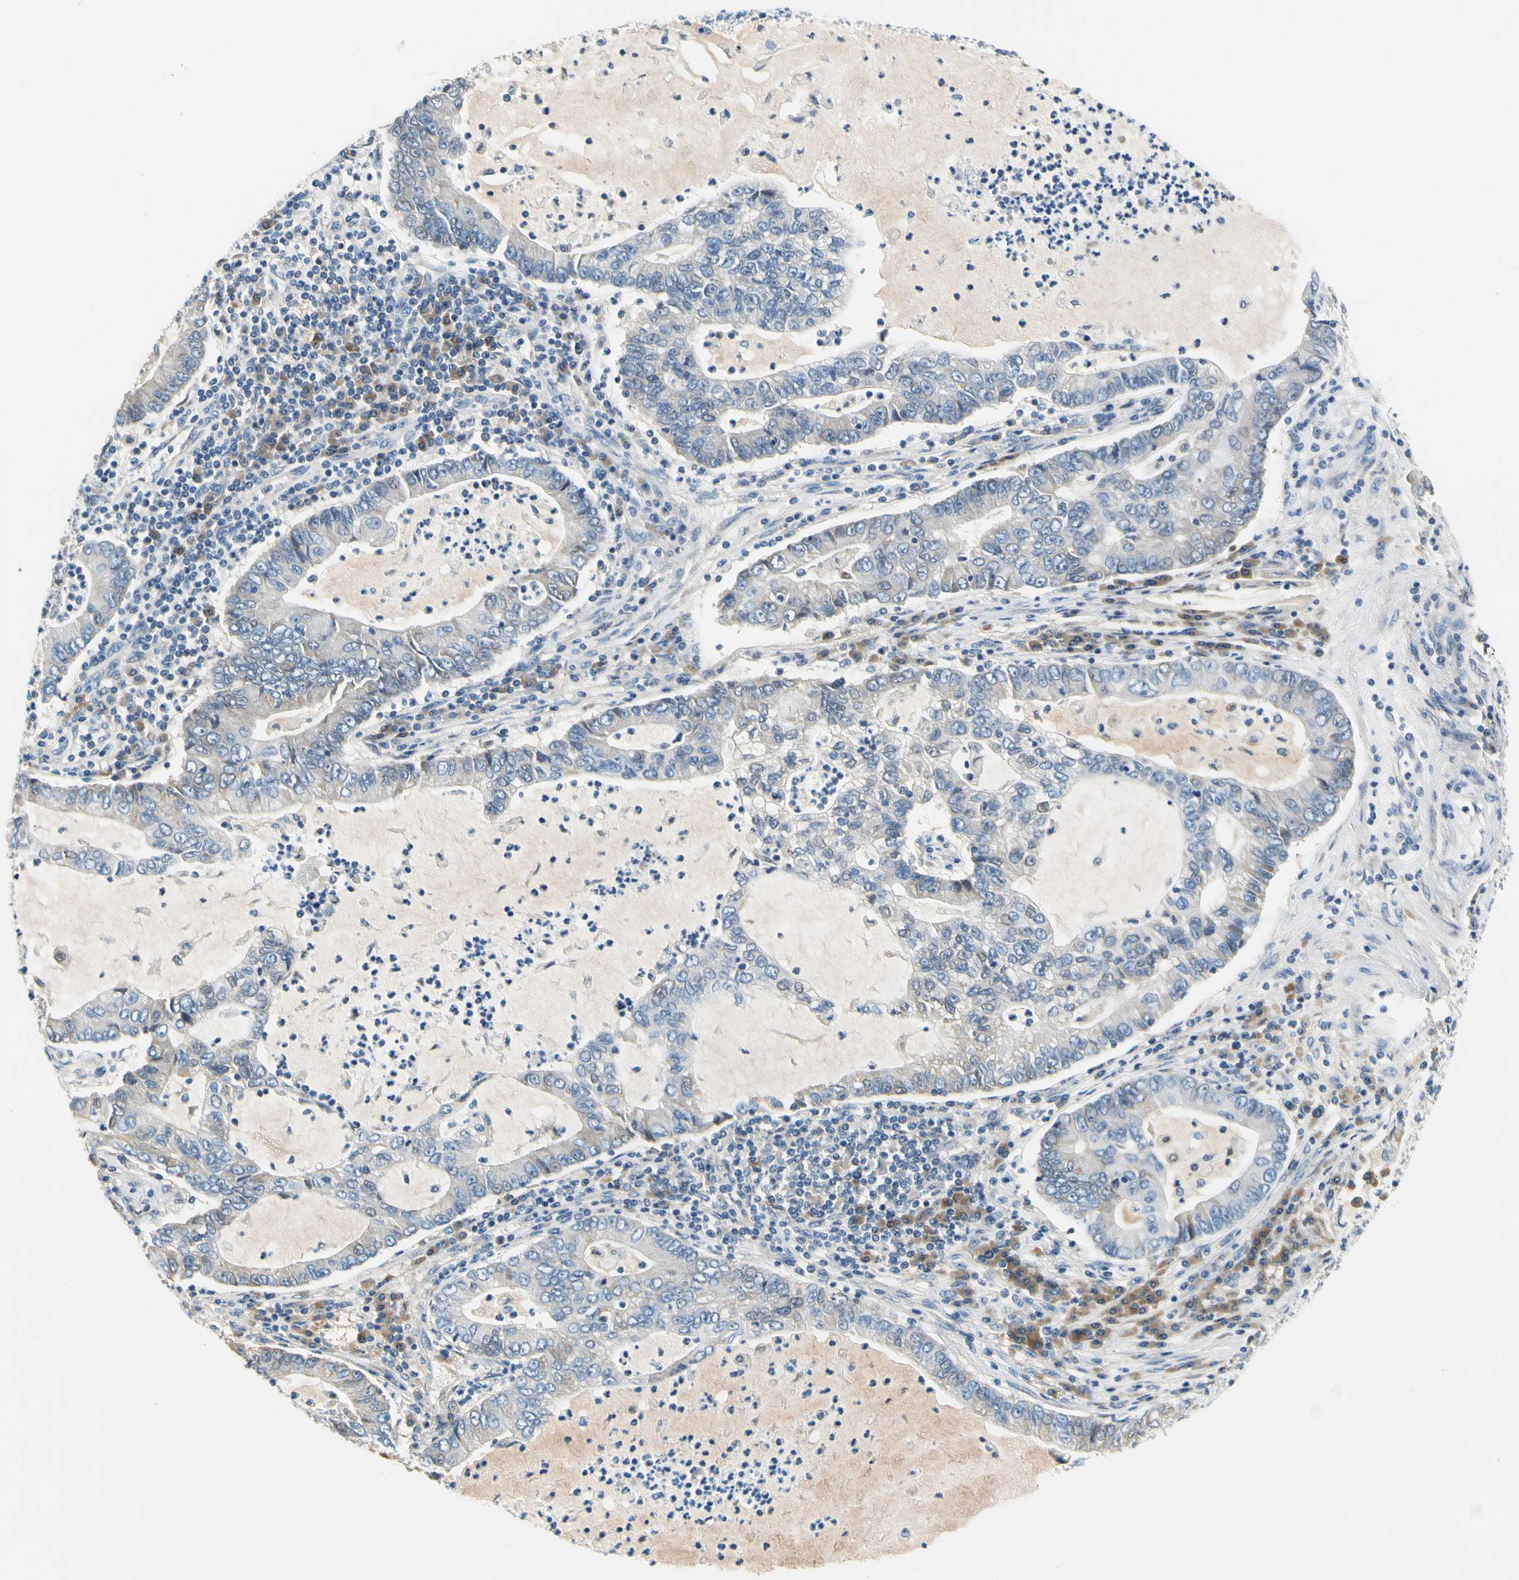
{"staining": {"intensity": "weak", "quantity": "<25%", "location": "cytoplasmic/membranous"}, "tissue": "lung cancer", "cell_type": "Tumor cells", "image_type": "cancer", "snomed": [{"axis": "morphology", "description": "Adenocarcinoma, NOS"}, {"axis": "topography", "description": "Lung"}], "caption": "Immunohistochemistry histopathology image of neoplastic tissue: adenocarcinoma (lung) stained with DAB (3,3'-diaminobenzidine) shows no significant protein positivity in tumor cells.", "gene": "LRRC47", "patient": {"sex": "female", "age": 51}}